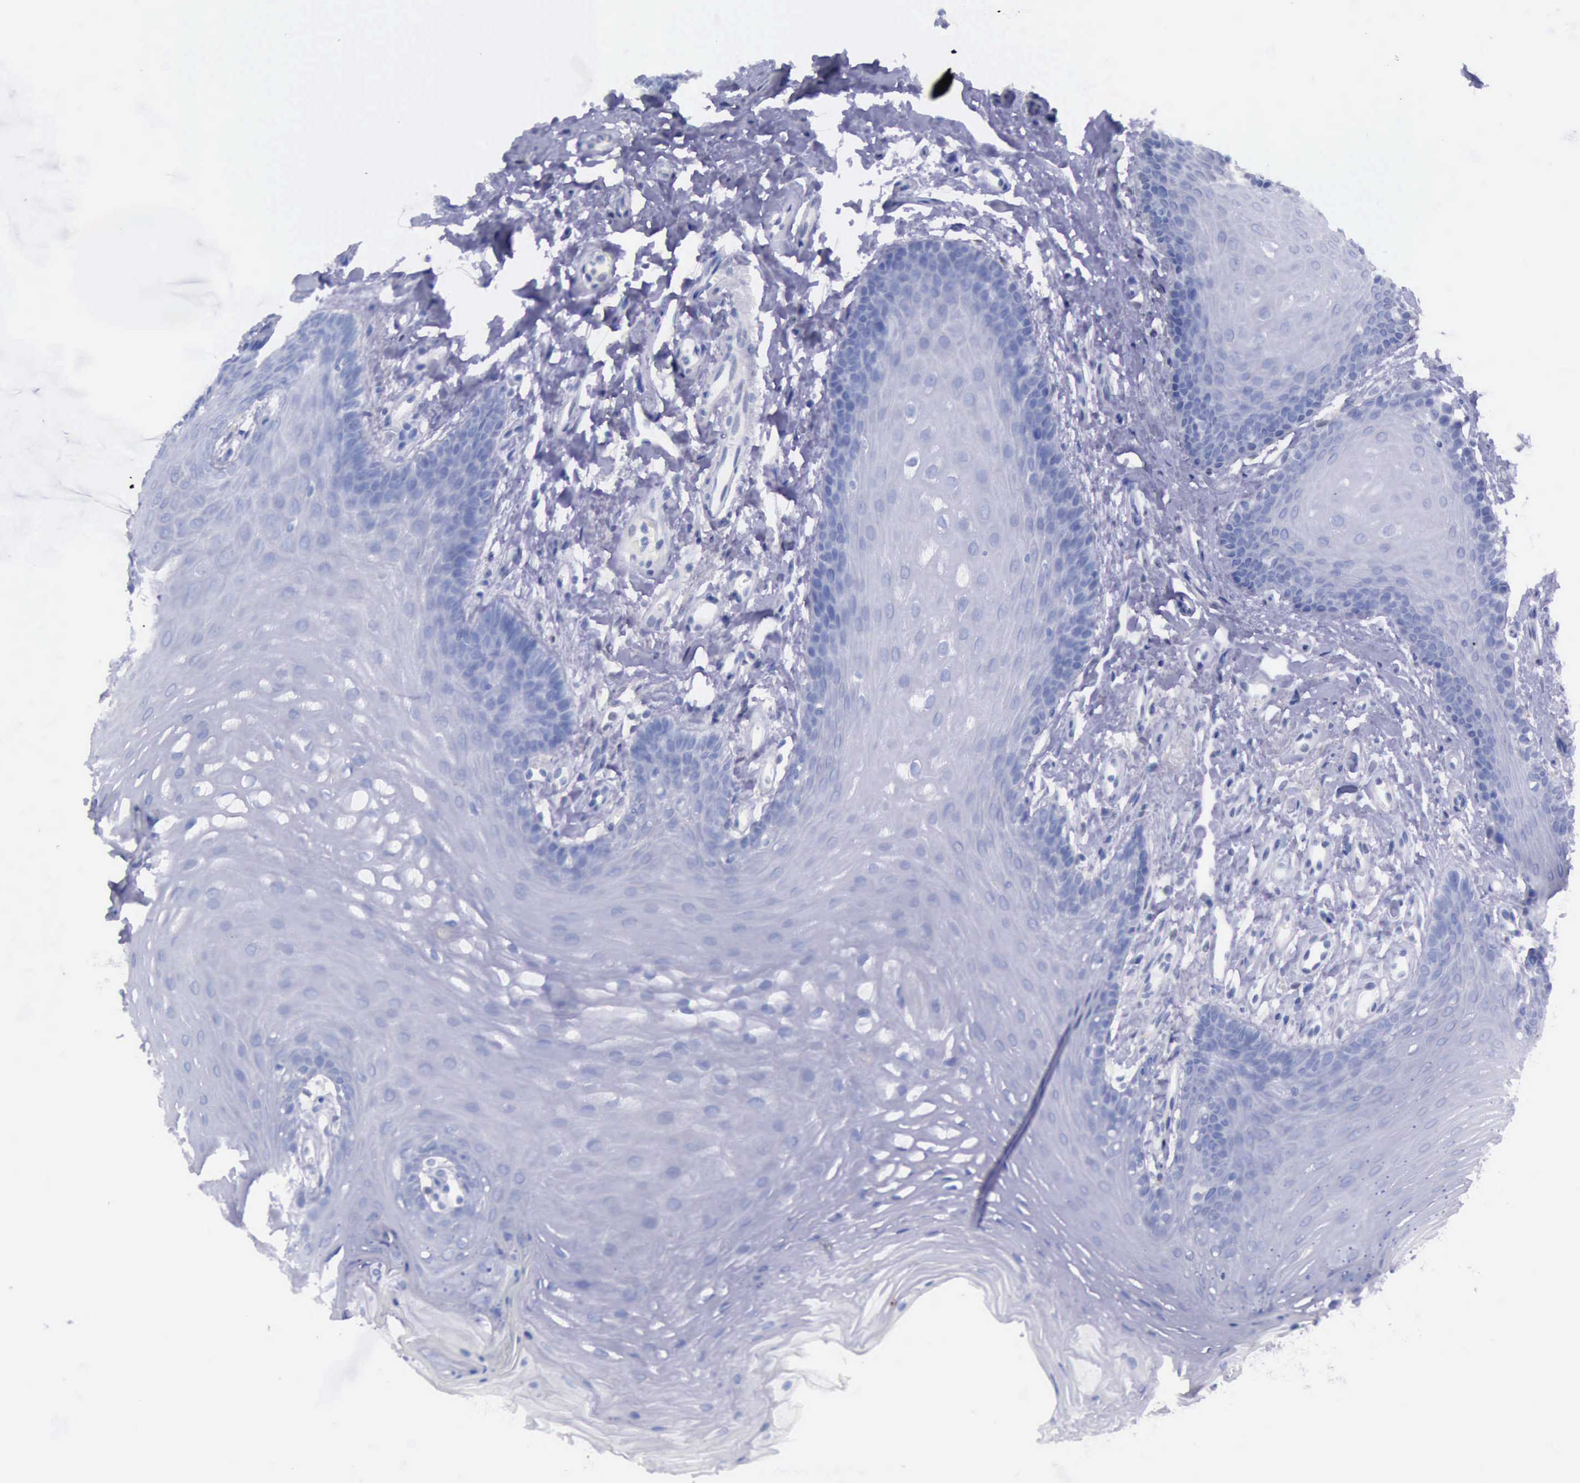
{"staining": {"intensity": "weak", "quantity": "<25%", "location": "nuclear"}, "tissue": "oral mucosa", "cell_type": "Squamous epithelial cells", "image_type": "normal", "snomed": [{"axis": "morphology", "description": "Normal tissue, NOS"}, {"axis": "topography", "description": "Oral tissue"}], "caption": "Histopathology image shows no protein positivity in squamous epithelial cells of normal oral mucosa. The staining was performed using DAB (3,3'-diaminobenzidine) to visualize the protein expression in brown, while the nuclei were stained in blue with hematoxylin (Magnification: 20x).", "gene": "TYMP", "patient": {"sex": "male", "age": 62}}